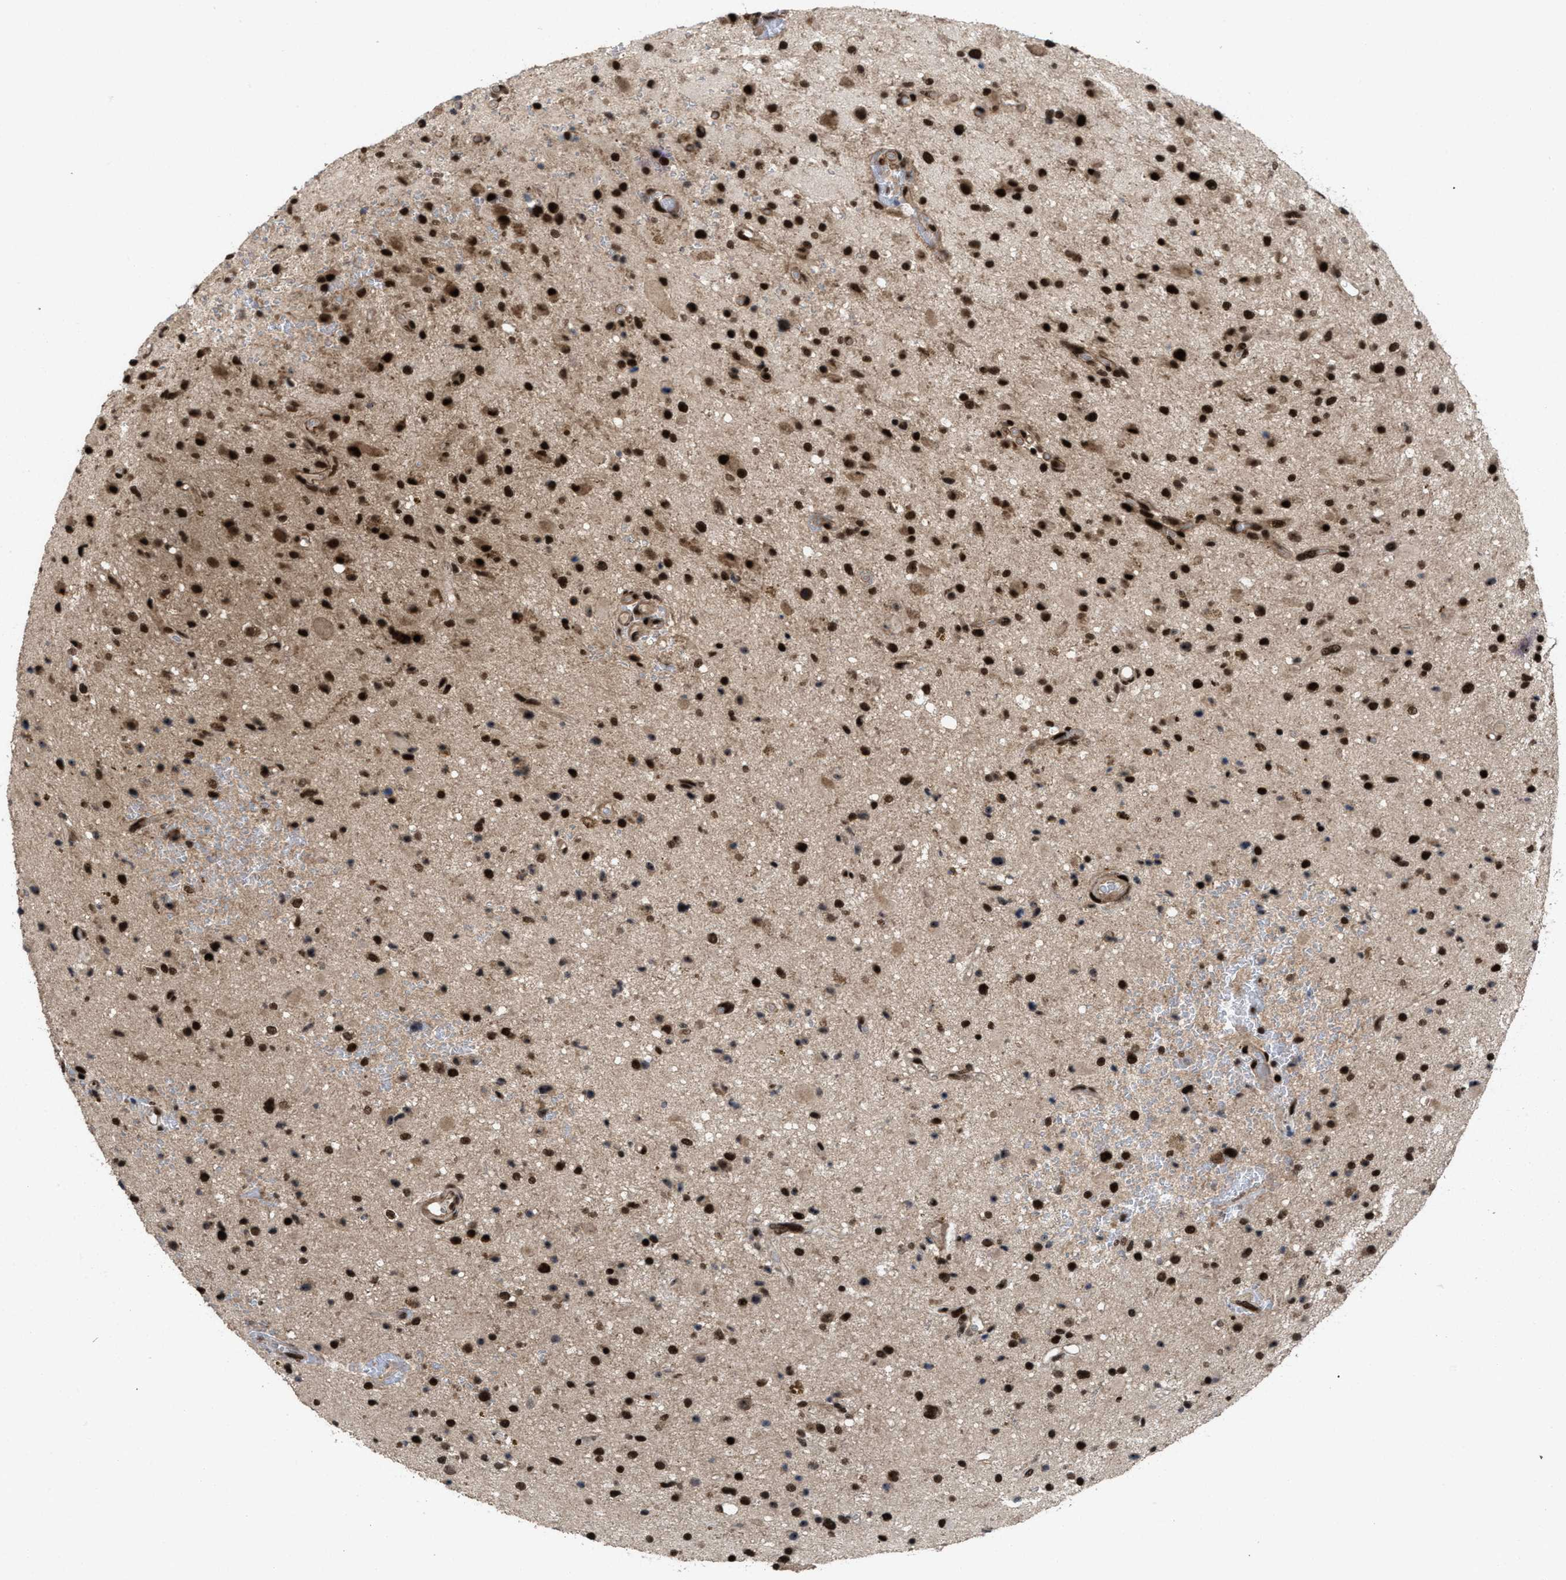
{"staining": {"intensity": "strong", "quantity": ">75%", "location": "nuclear"}, "tissue": "glioma", "cell_type": "Tumor cells", "image_type": "cancer", "snomed": [{"axis": "morphology", "description": "Glioma, malignant, High grade"}, {"axis": "topography", "description": "Brain"}], "caption": "Immunohistochemistry (IHC) photomicrograph of human high-grade glioma (malignant) stained for a protein (brown), which reveals high levels of strong nuclear positivity in about >75% of tumor cells.", "gene": "WIZ", "patient": {"sex": "male", "age": 33}}